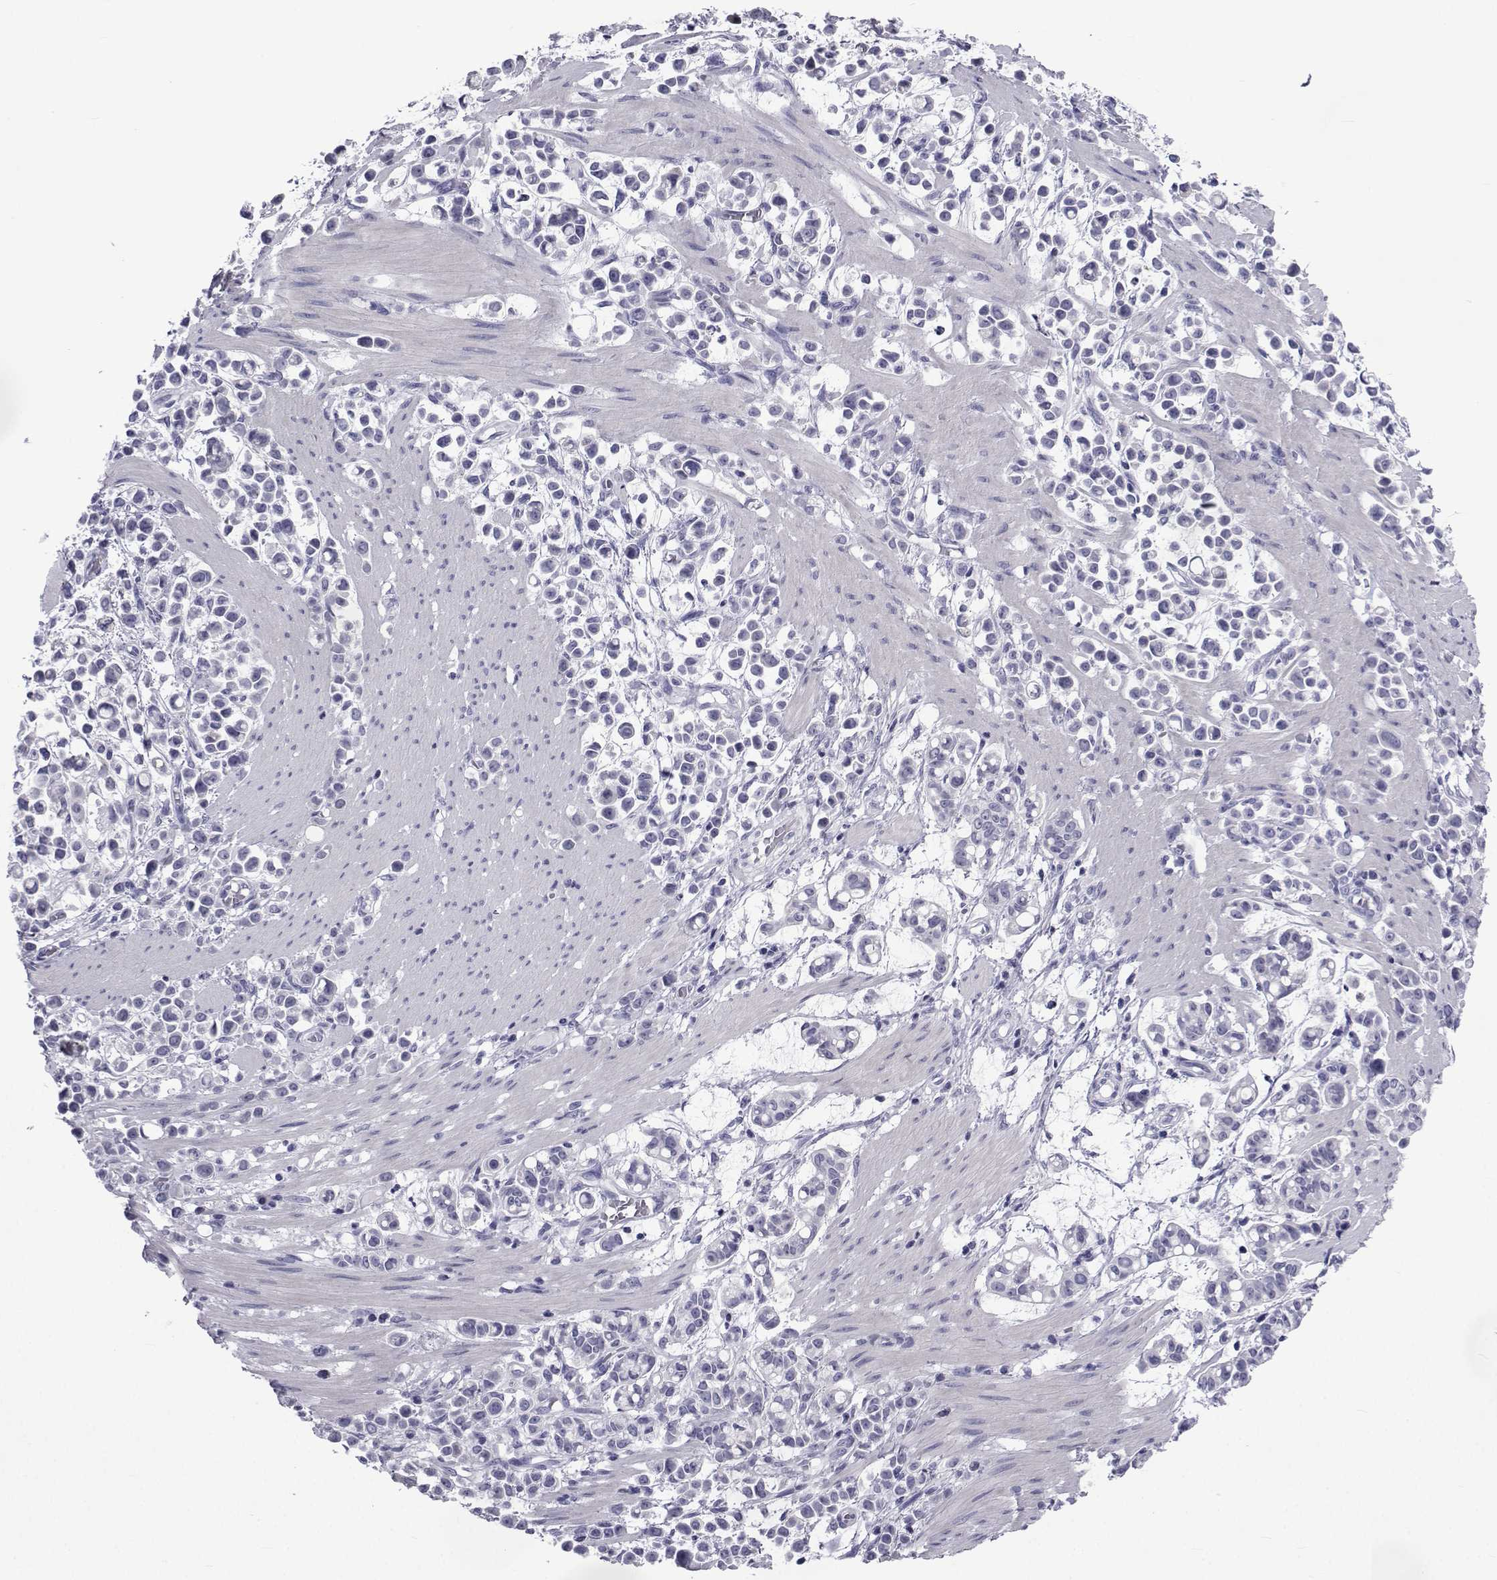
{"staining": {"intensity": "negative", "quantity": "none", "location": "none"}, "tissue": "stomach cancer", "cell_type": "Tumor cells", "image_type": "cancer", "snomed": [{"axis": "morphology", "description": "Adenocarcinoma, NOS"}, {"axis": "topography", "description": "Stomach"}], "caption": "A high-resolution micrograph shows IHC staining of adenocarcinoma (stomach), which exhibits no significant expression in tumor cells. Brightfield microscopy of immunohistochemistry stained with DAB (brown) and hematoxylin (blue), captured at high magnification.", "gene": "PDE6H", "patient": {"sex": "male", "age": 82}}